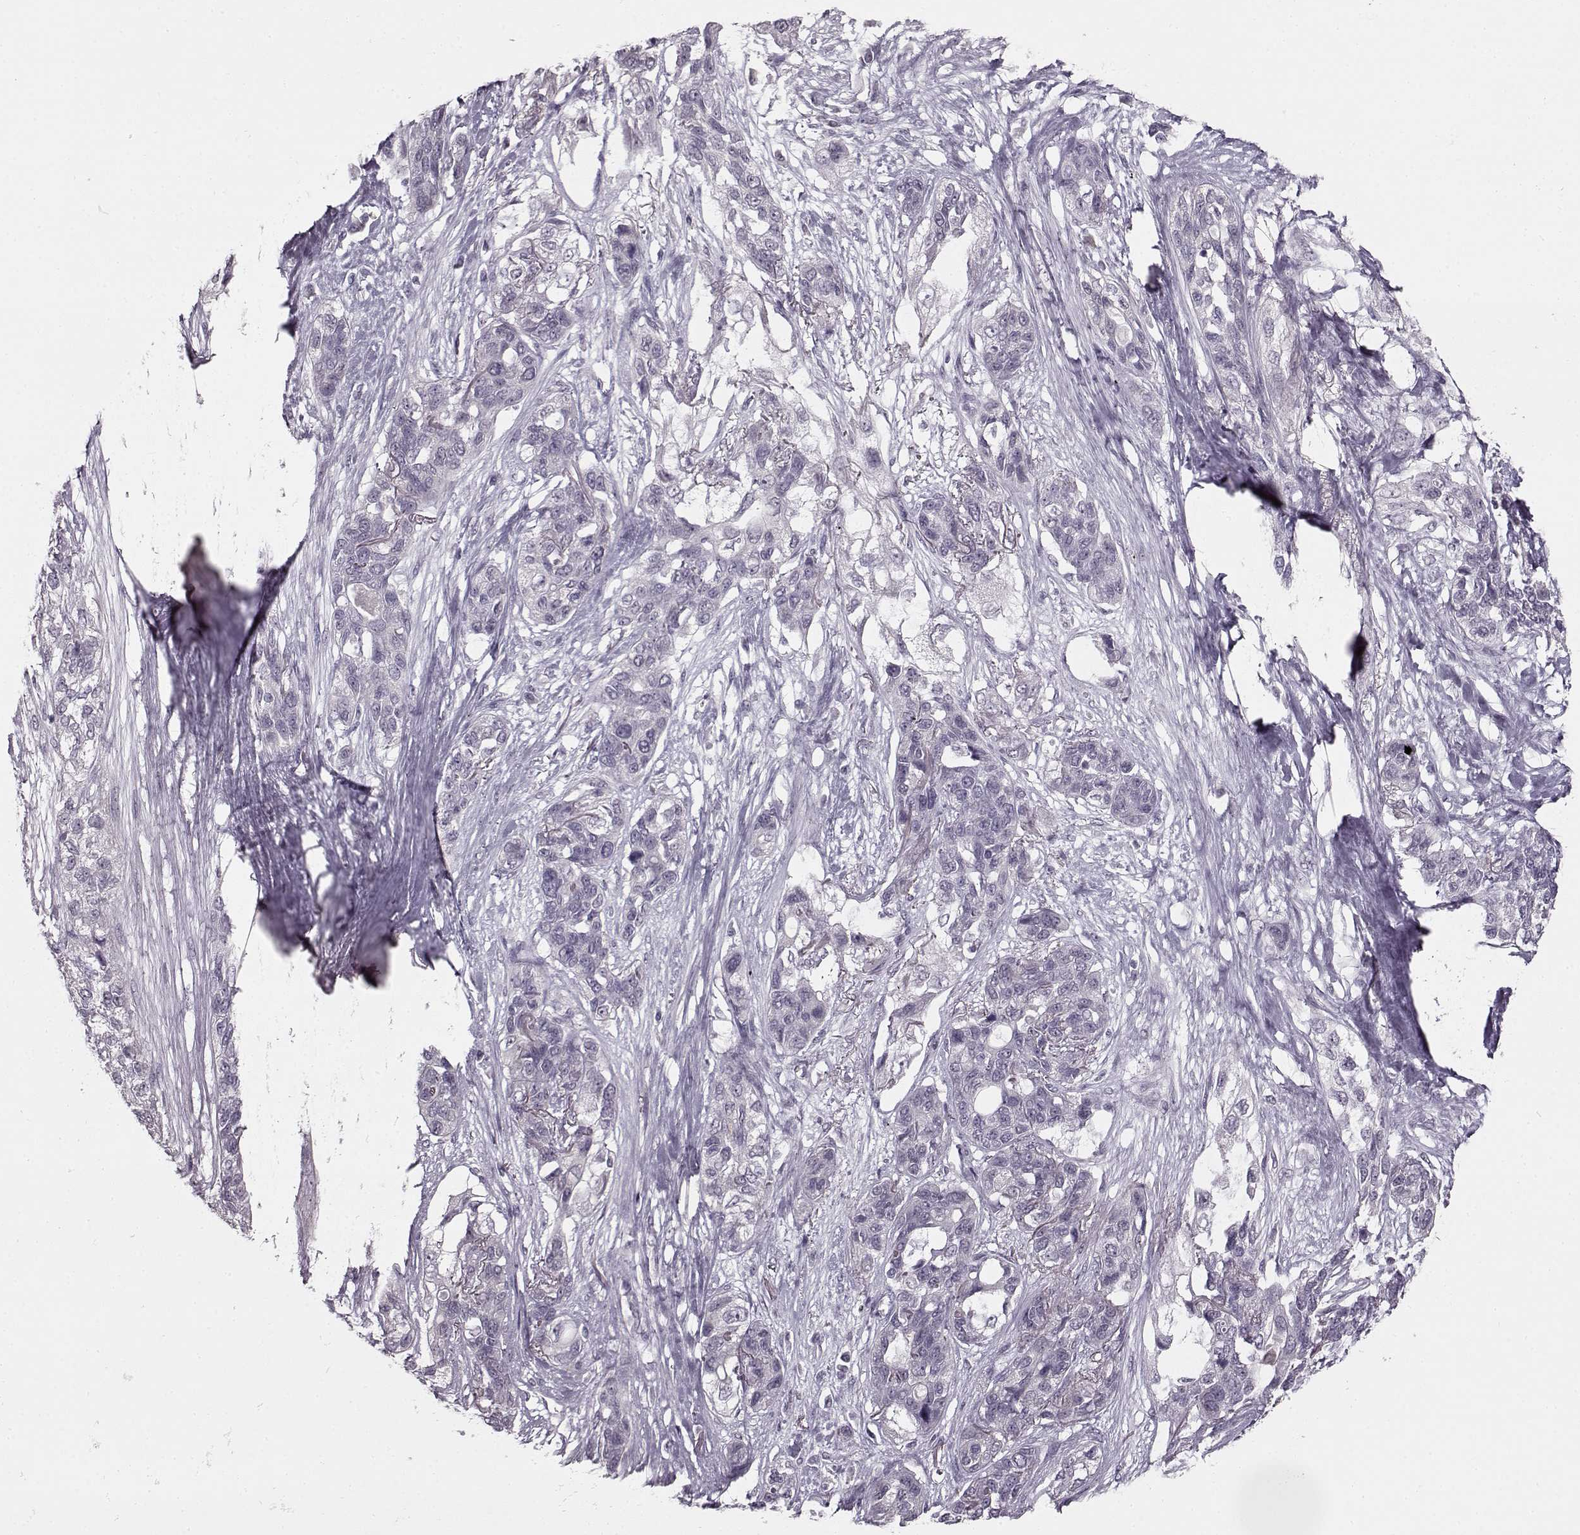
{"staining": {"intensity": "negative", "quantity": "none", "location": "none"}, "tissue": "lung cancer", "cell_type": "Tumor cells", "image_type": "cancer", "snomed": [{"axis": "morphology", "description": "Squamous cell carcinoma, NOS"}, {"axis": "topography", "description": "Lung"}], "caption": "Lung squamous cell carcinoma was stained to show a protein in brown. There is no significant staining in tumor cells. The staining was performed using DAB to visualize the protein expression in brown, while the nuclei were stained in blue with hematoxylin (Magnification: 20x).", "gene": "MAP6D1", "patient": {"sex": "female", "age": 70}}